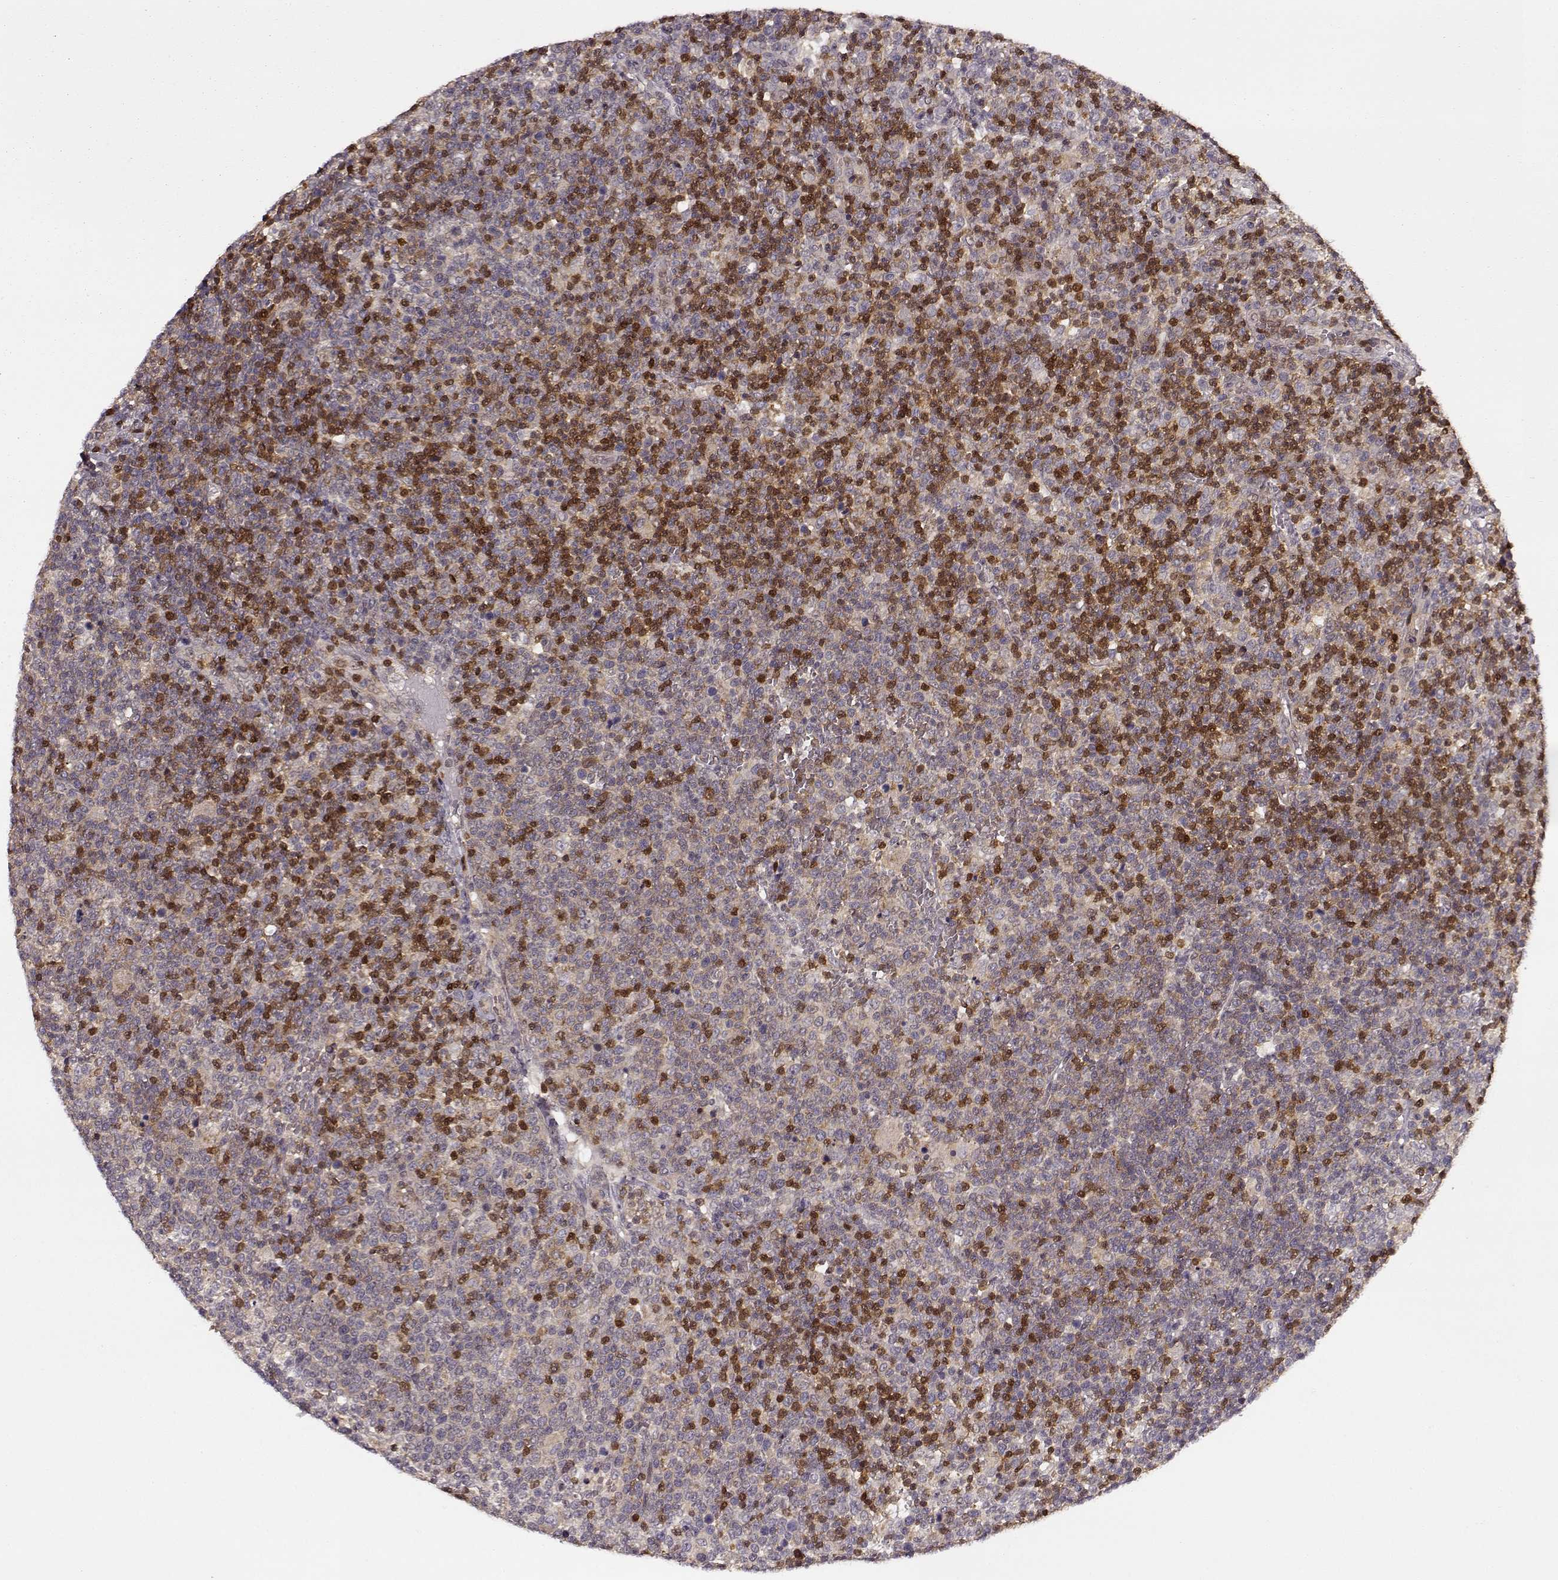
{"staining": {"intensity": "strong", "quantity": "<25%", "location": "cytoplasmic/membranous"}, "tissue": "lymphoma", "cell_type": "Tumor cells", "image_type": "cancer", "snomed": [{"axis": "morphology", "description": "Malignant lymphoma, non-Hodgkin's type, High grade"}, {"axis": "topography", "description": "Lymph node"}], "caption": "An immunohistochemistry micrograph of tumor tissue is shown. Protein staining in brown highlights strong cytoplasmic/membranous positivity in lymphoma within tumor cells. (DAB IHC, brown staining for protein, blue staining for nuclei).", "gene": "MFSD1", "patient": {"sex": "male", "age": 61}}